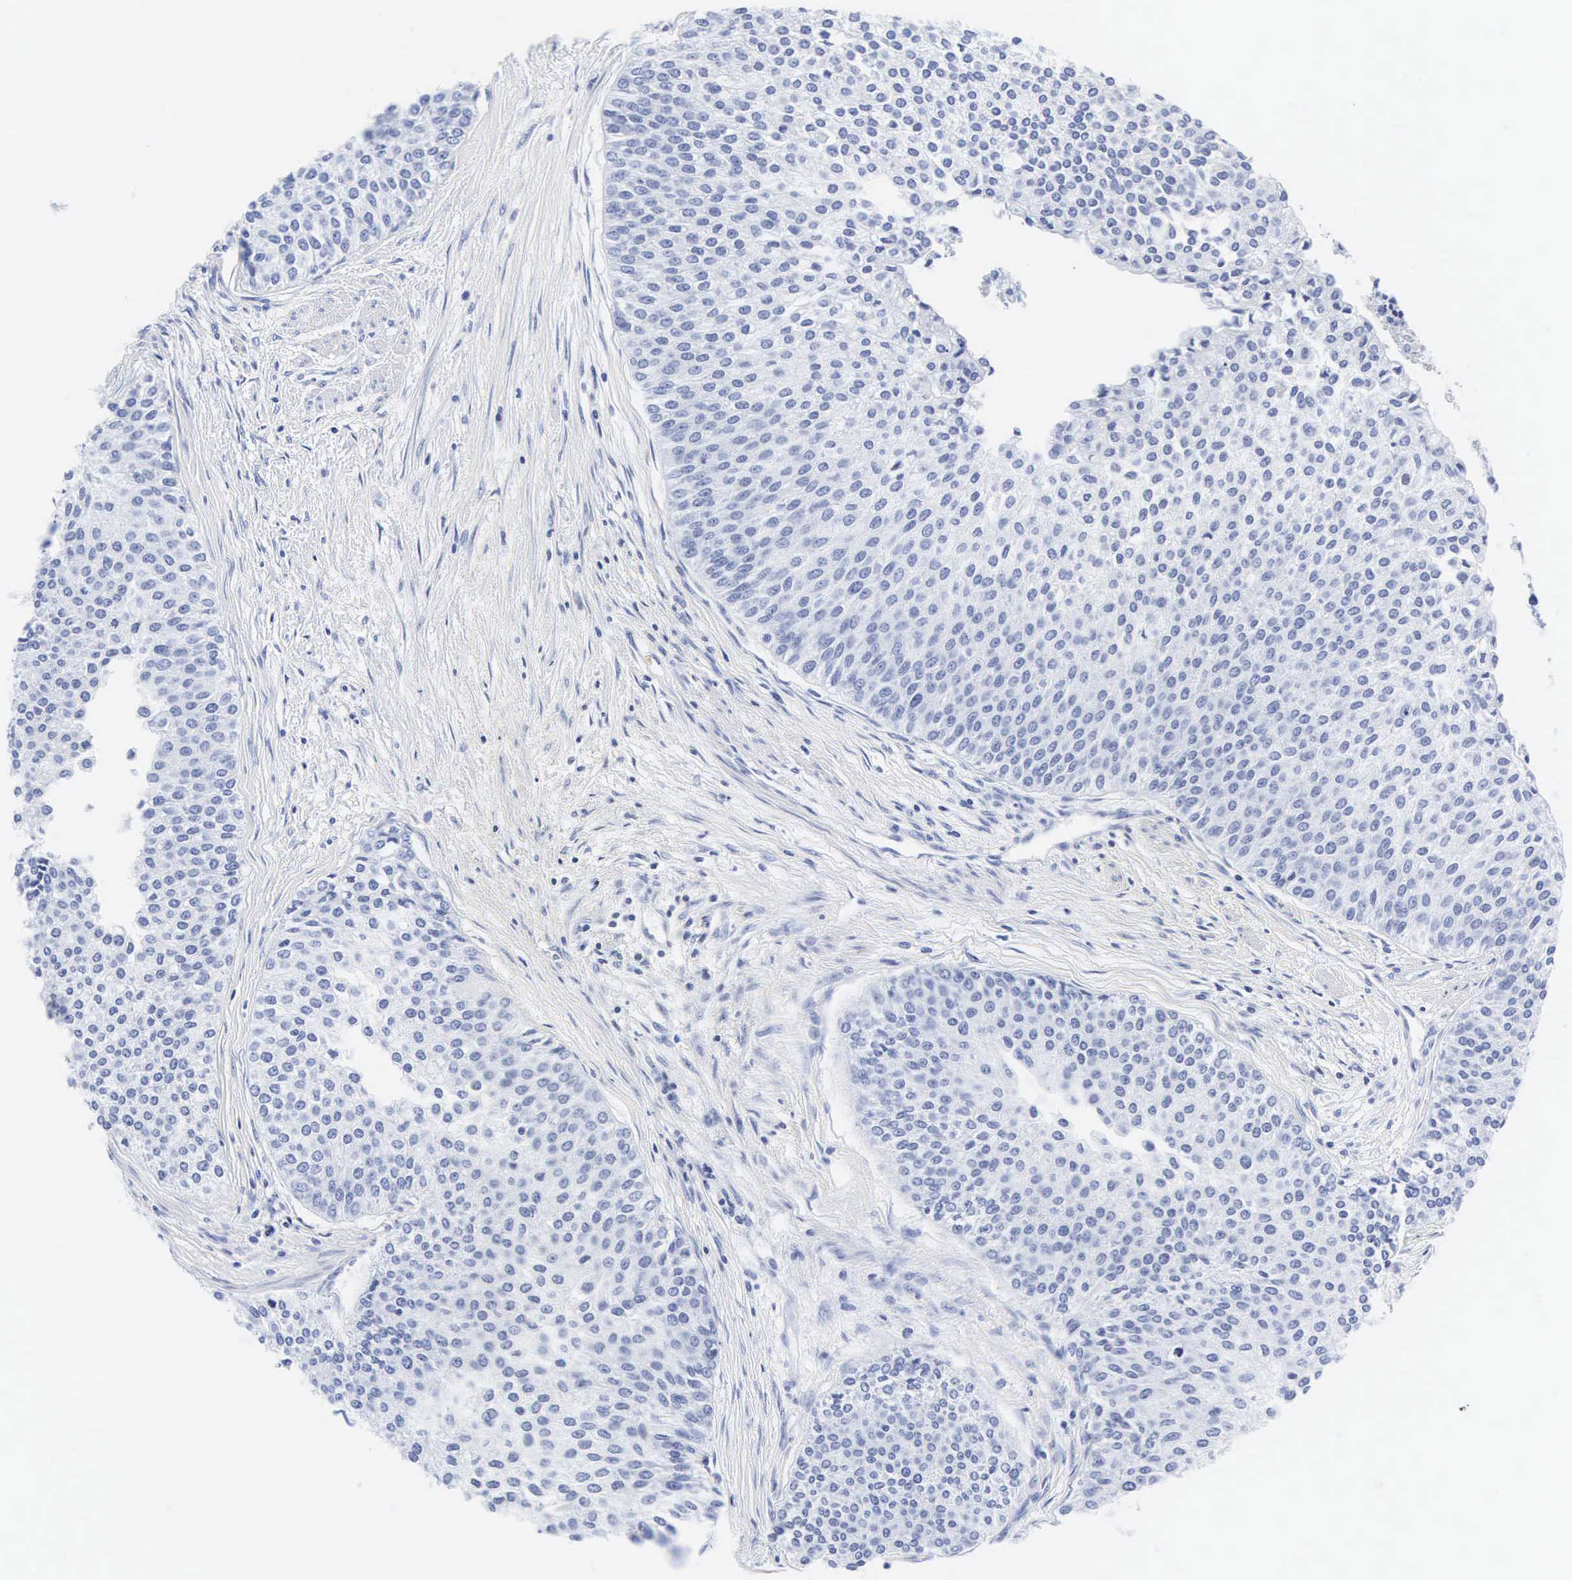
{"staining": {"intensity": "negative", "quantity": "none", "location": "none"}, "tissue": "urothelial cancer", "cell_type": "Tumor cells", "image_type": "cancer", "snomed": [{"axis": "morphology", "description": "Urothelial carcinoma, Low grade"}, {"axis": "topography", "description": "Urinary bladder"}], "caption": "This is a image of immunohistochemistry (IHC) staining of urothelial carcinoma (low-grade), which shows no positivity in tumor cells.", "gene": "INS", "patient": {"sex": "female", "age": 73}}